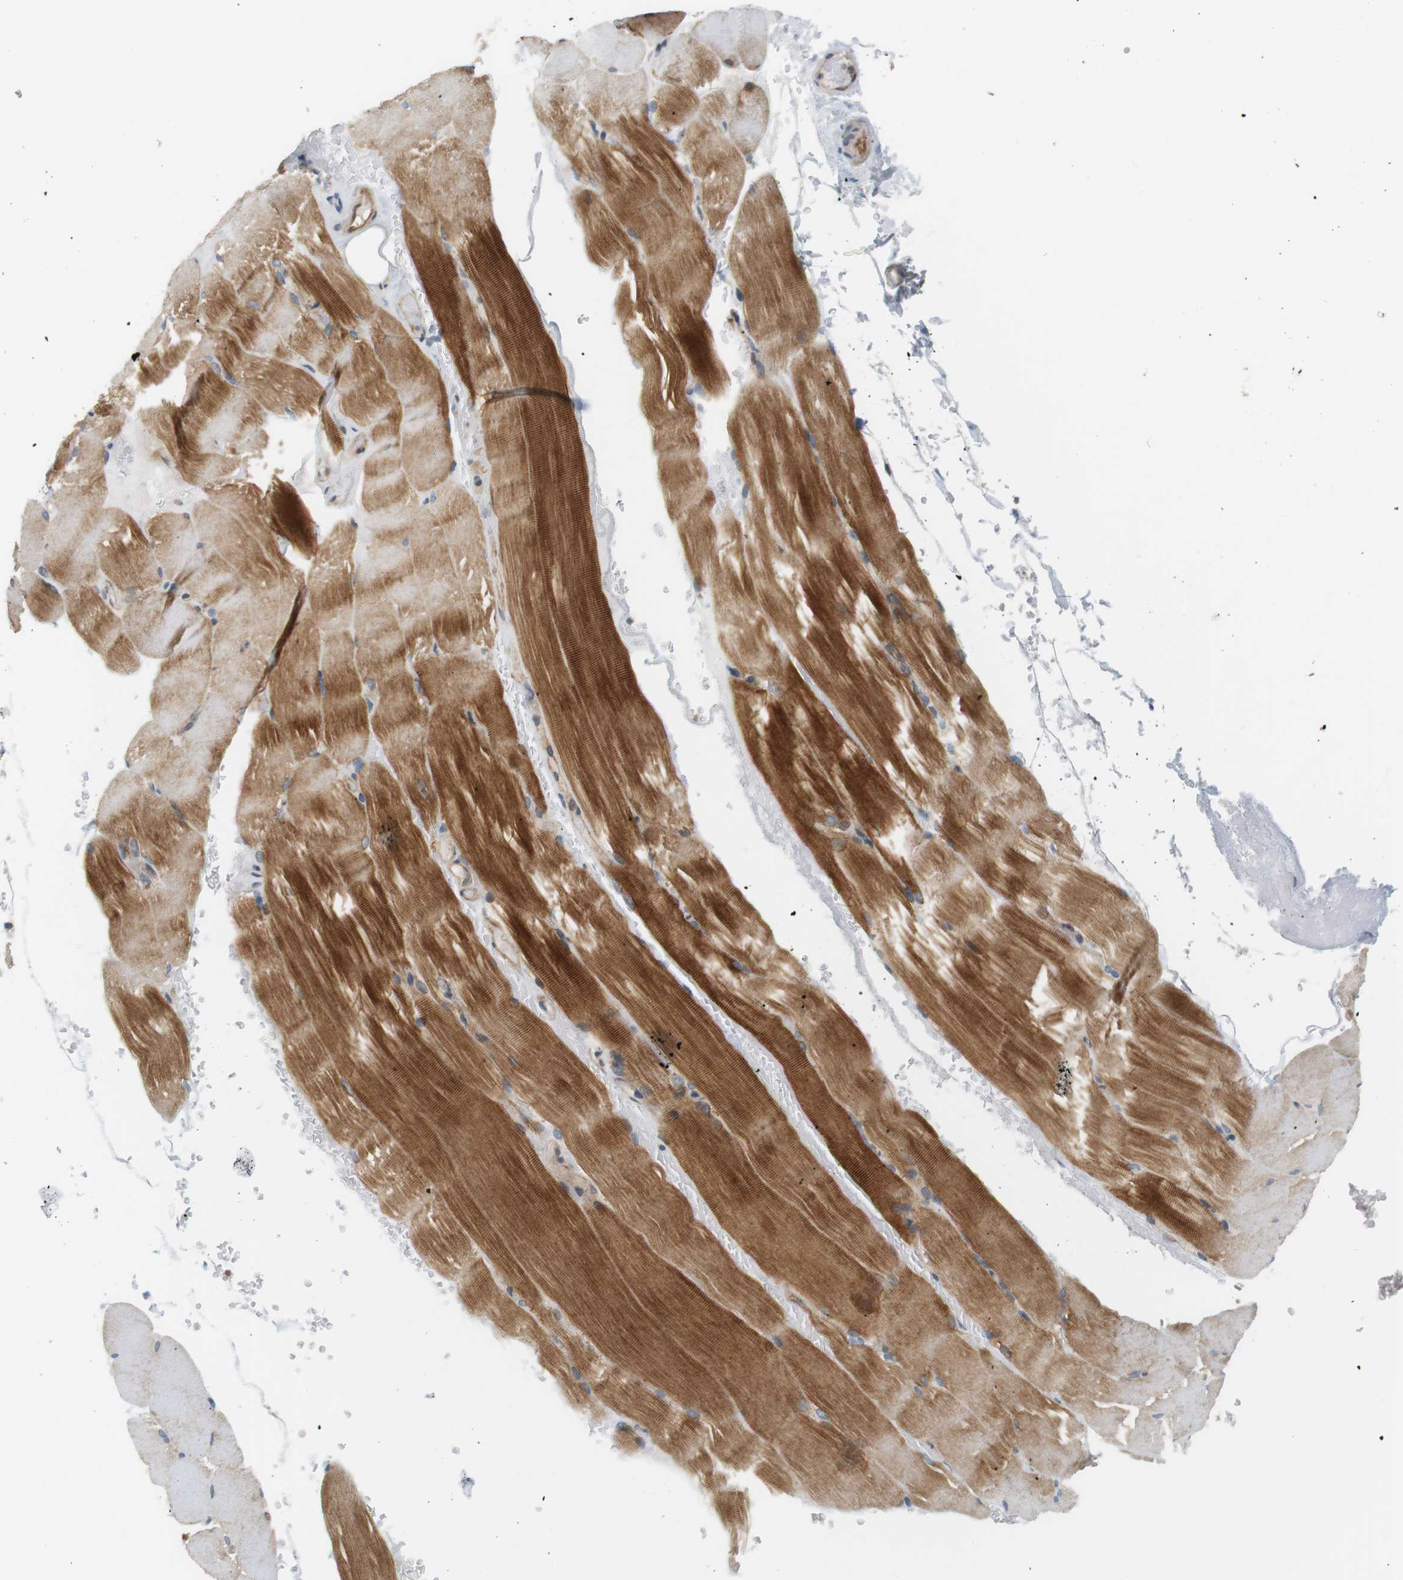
{"staining": {"intensity": "moderate", "quantity": "25%-75%", "location": "cytoplasmic/membranous"}, "tissue": "skeletal muscle", "cell_type": "Myocytes", "image_type": "normal", "snomed": [{"axis": "morphology", "description": "Normal tissue, NOS"}, {"axis": "topography", "description": "Skeletal muscle"}, {"axis": "topography", "description": "Parathyroid gland"}], "caption": "Protein staining exhibits moderate cytoplasmic/membranous positivity in about 25%-75% of myocytes in normal skeletal muscle. (Brightfield microscopy of DAB IHC at high magnification).", "gene": "SH3GLB1", "patient": {"sex": "female", "age": 37}}